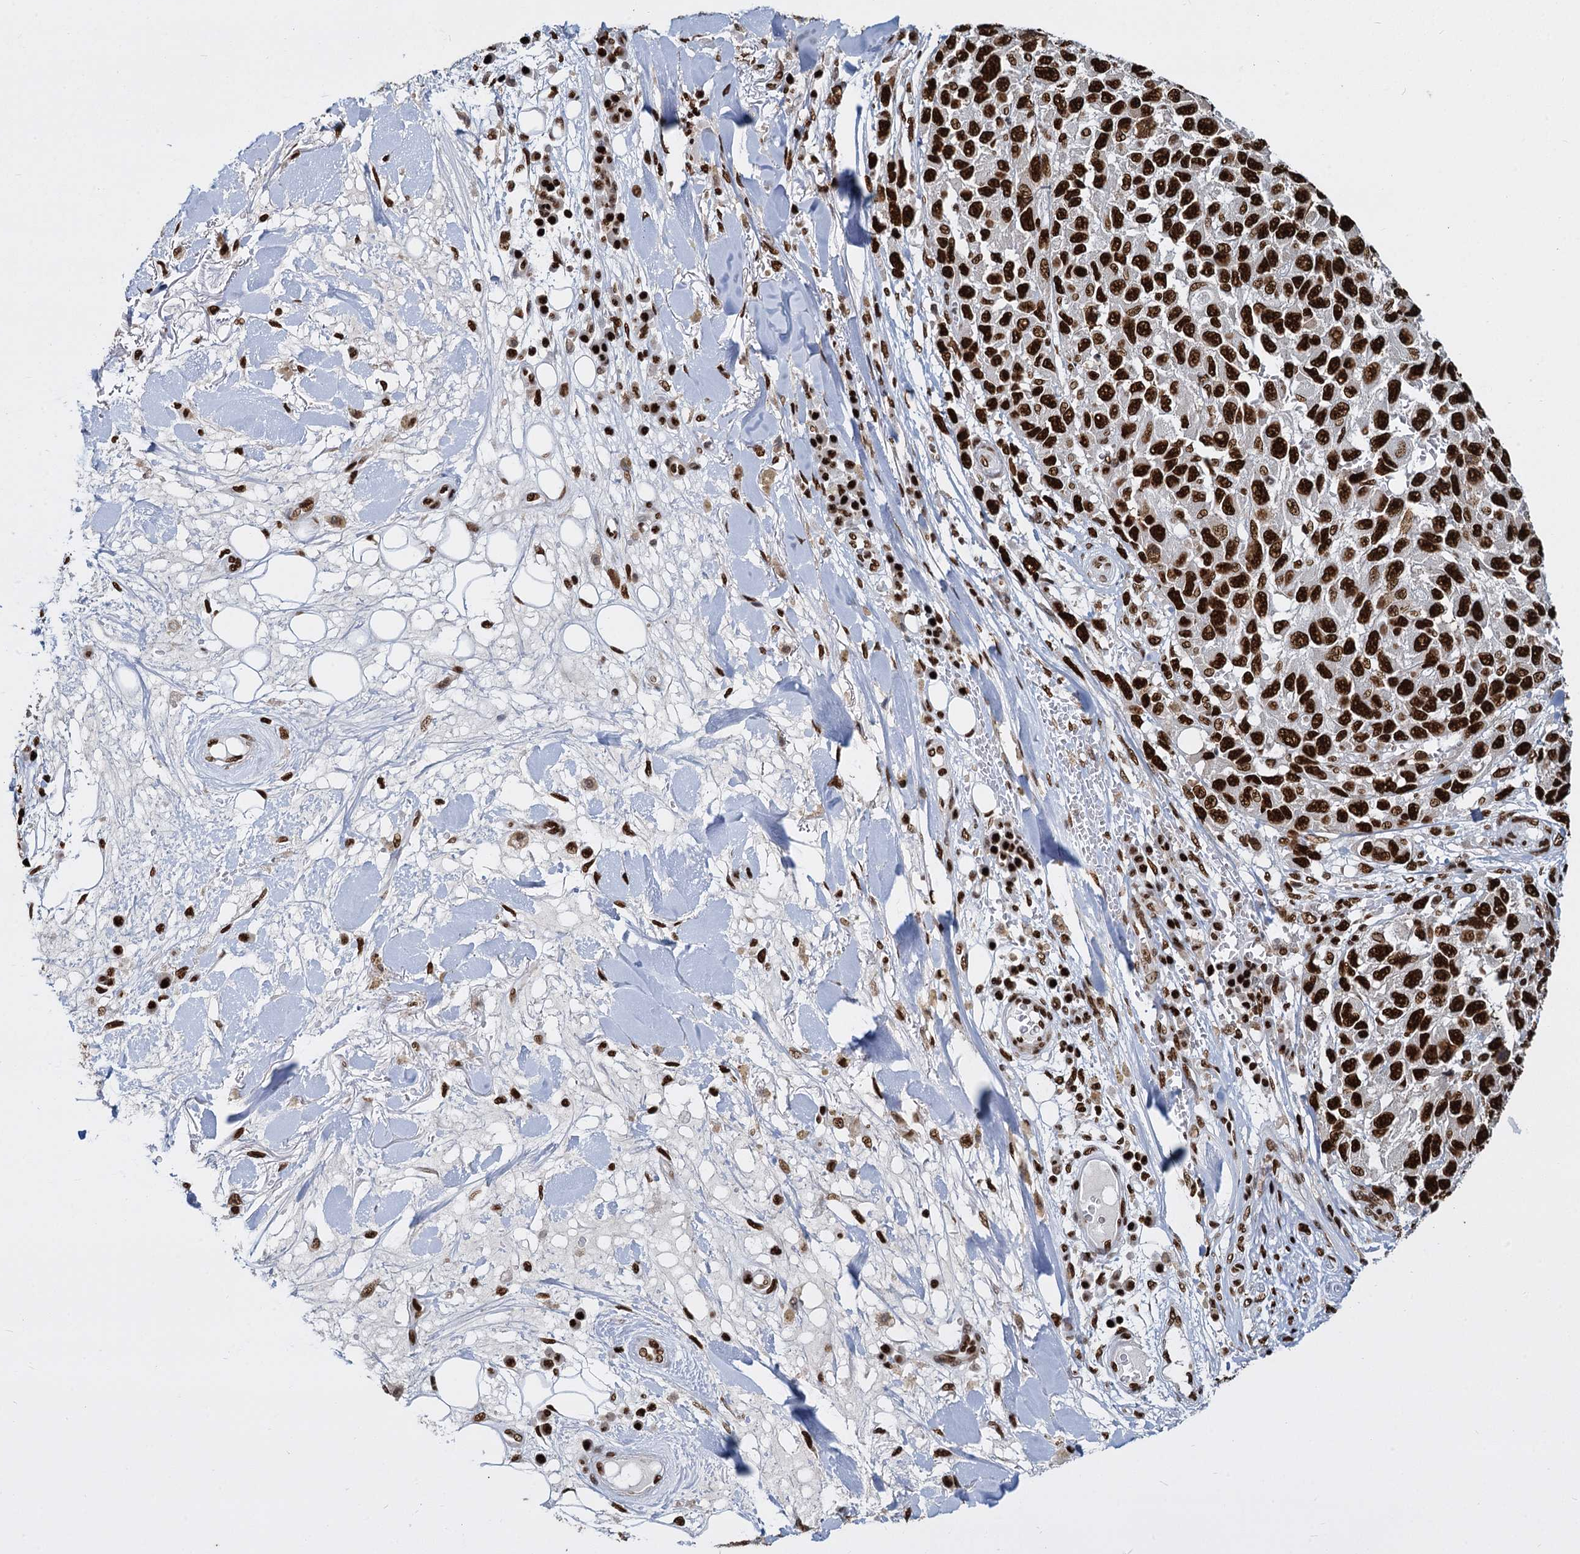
{"staining": {"intensity": "strong", "quantity": ">75%", "location": "nuclear"}, "tissue": "melanoma", "cell_type": "Tumor cells", "image_type": "cancer", "snomed": [{"axis": "morphology", "description": "Normal tissue, NOS"}, {"axis": "morphology", "description": "Malignant melanoma, NOS"}, {"axis": "topography", "description": "Skin"}], "caption": "This photomicrograph exhibits immunohistochemistry (IHC) staining of human melanoma, with high strong nuclear positivity in approximately >75% of tumor cells.", "gene": "DCPS", "patient": {"sex": "female", "age": 96}}